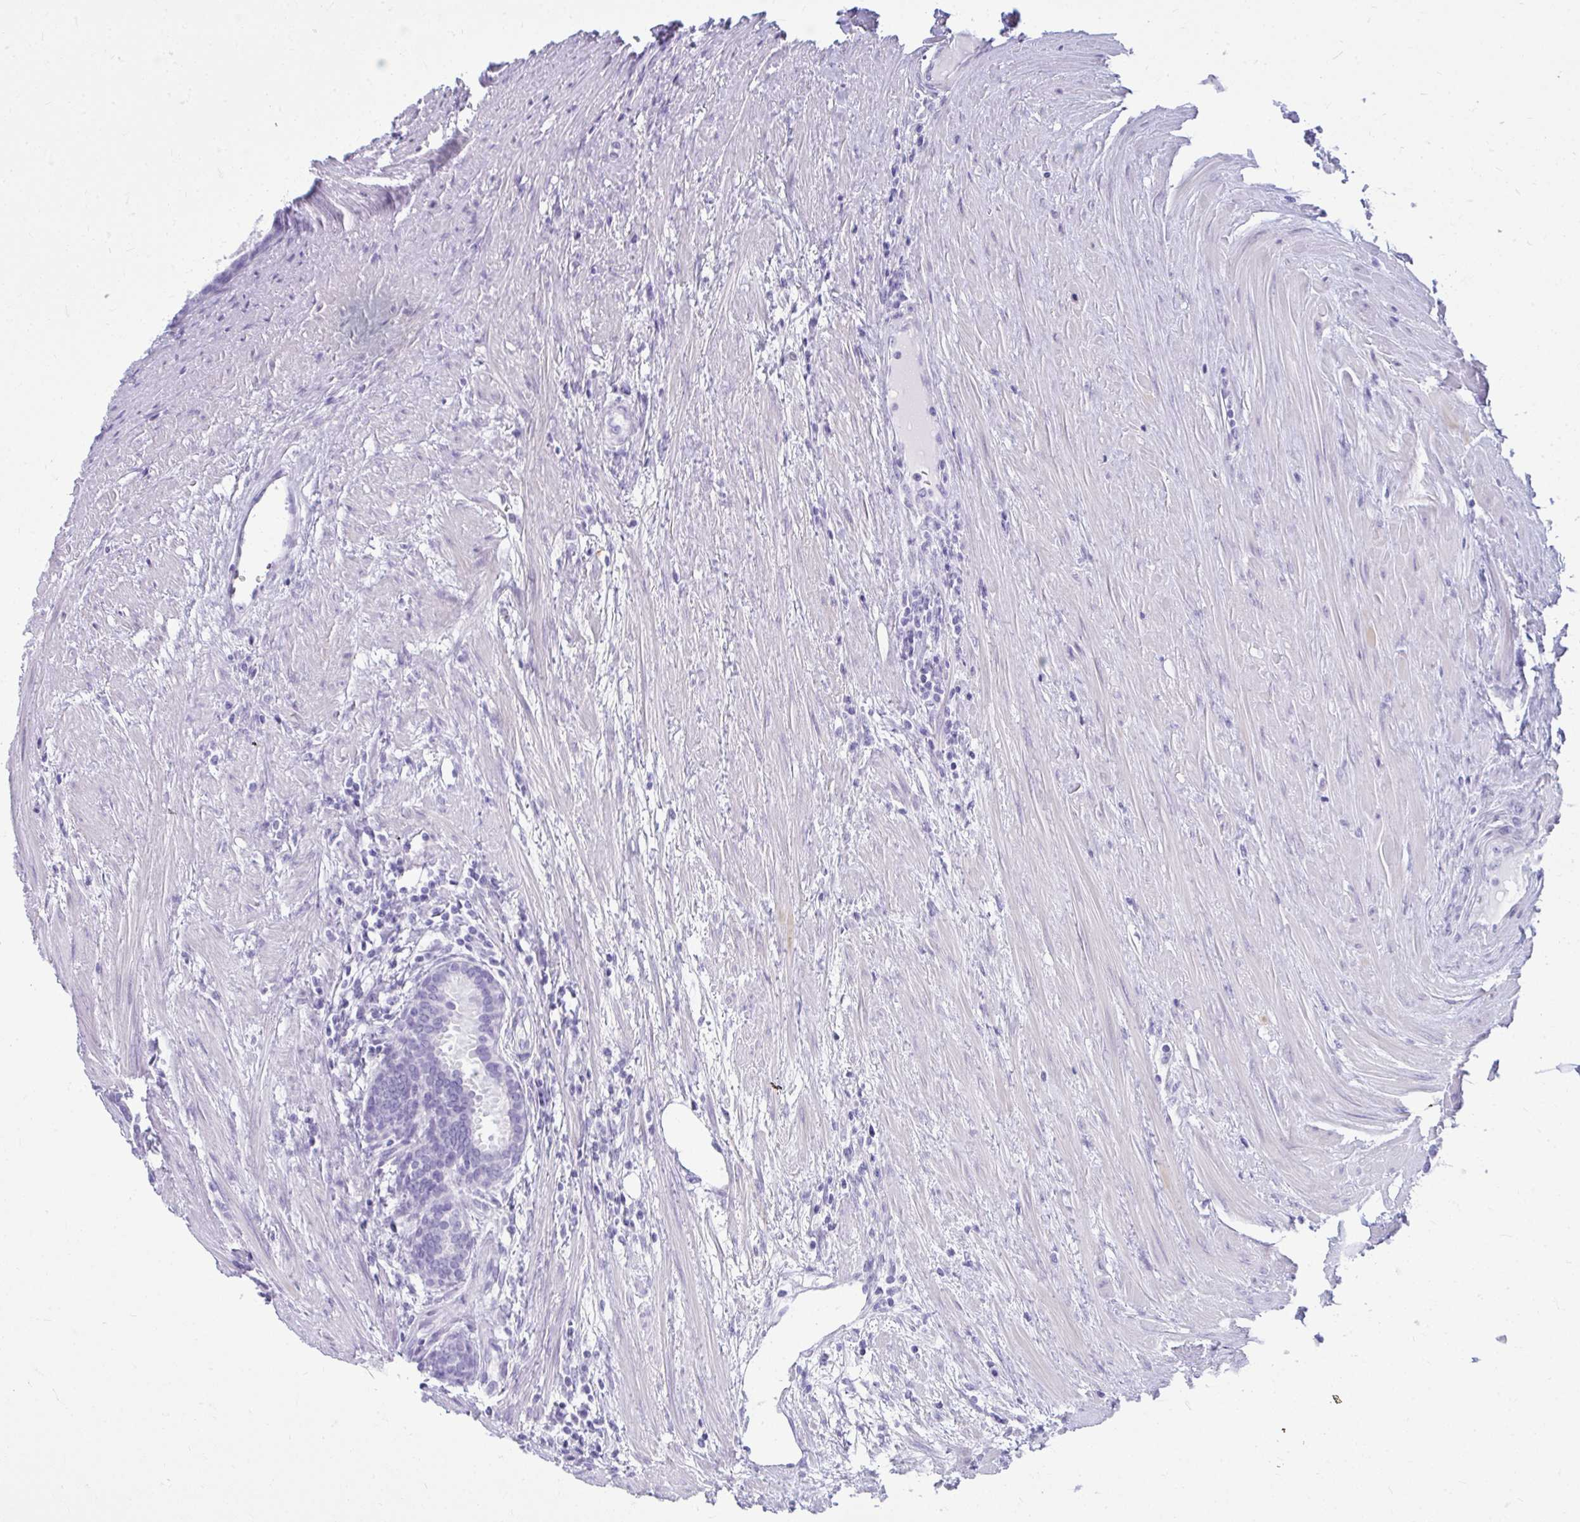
{"staining": {"intensity": "negative", "quantity": "none", "location": "none"}, "tissue": "prostate cancer", "cell_type": "Tumor cells", "image_type": "cancer", "snomed": [{"axis": "morphology", "description": "Adenocarcinoma, High grade"}, {"axis": "topography", "description": "Prostate"}], "caption": "Tumor cells are negative for brown protein staining in adenocarcinoma (high-grade) (prostate).", "gene": "CLGN", "patient": {"sex": "male", "age": 68}}